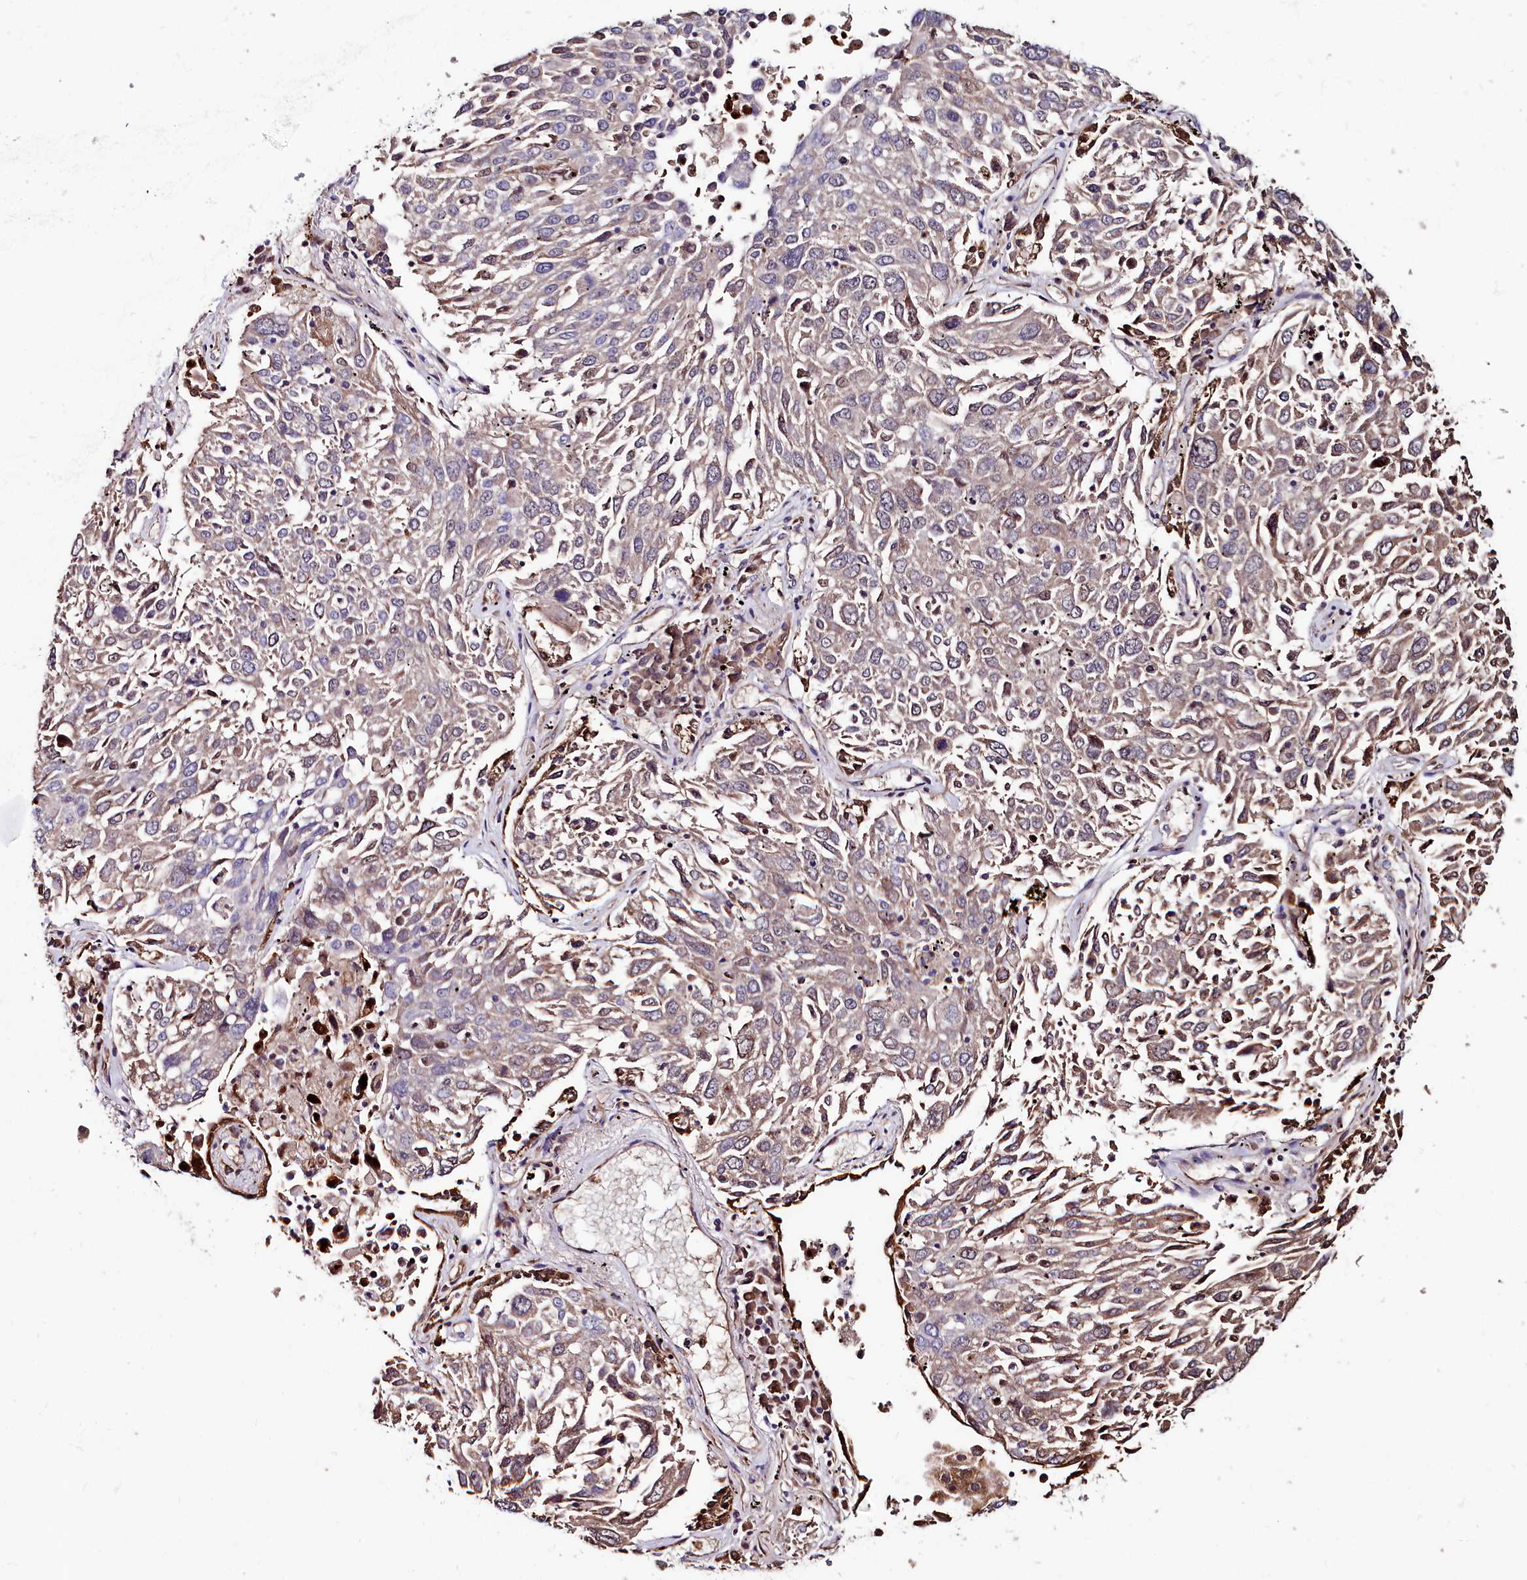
{"staining": {"intensity": "weak", "quantity": "25%-75%", "location": "cytoplasmic/membranous"}, "tissue": "lung cancer", "cell_type": "Tumor cells", "image_type": "cancer", "snomed": [{"axis": "morphology", "description": "Squamous cell carcinoma, NOS"}, {"axis": "topography", "description": "Lung"}], "caption": "Immunohistochemistry (IHC) micrograph of neoplastic tissue: lung squamous cell carcinoma stained using immunohistochemistry demonstrates low levels of weak protein expression localized specifically in the cytoplasmic/membranous of tumor cells, appearing as a cytoplasmic/membranous brown color.", "gene": "AMBRA1", "patient": {"sex": "male", "age": 65}}